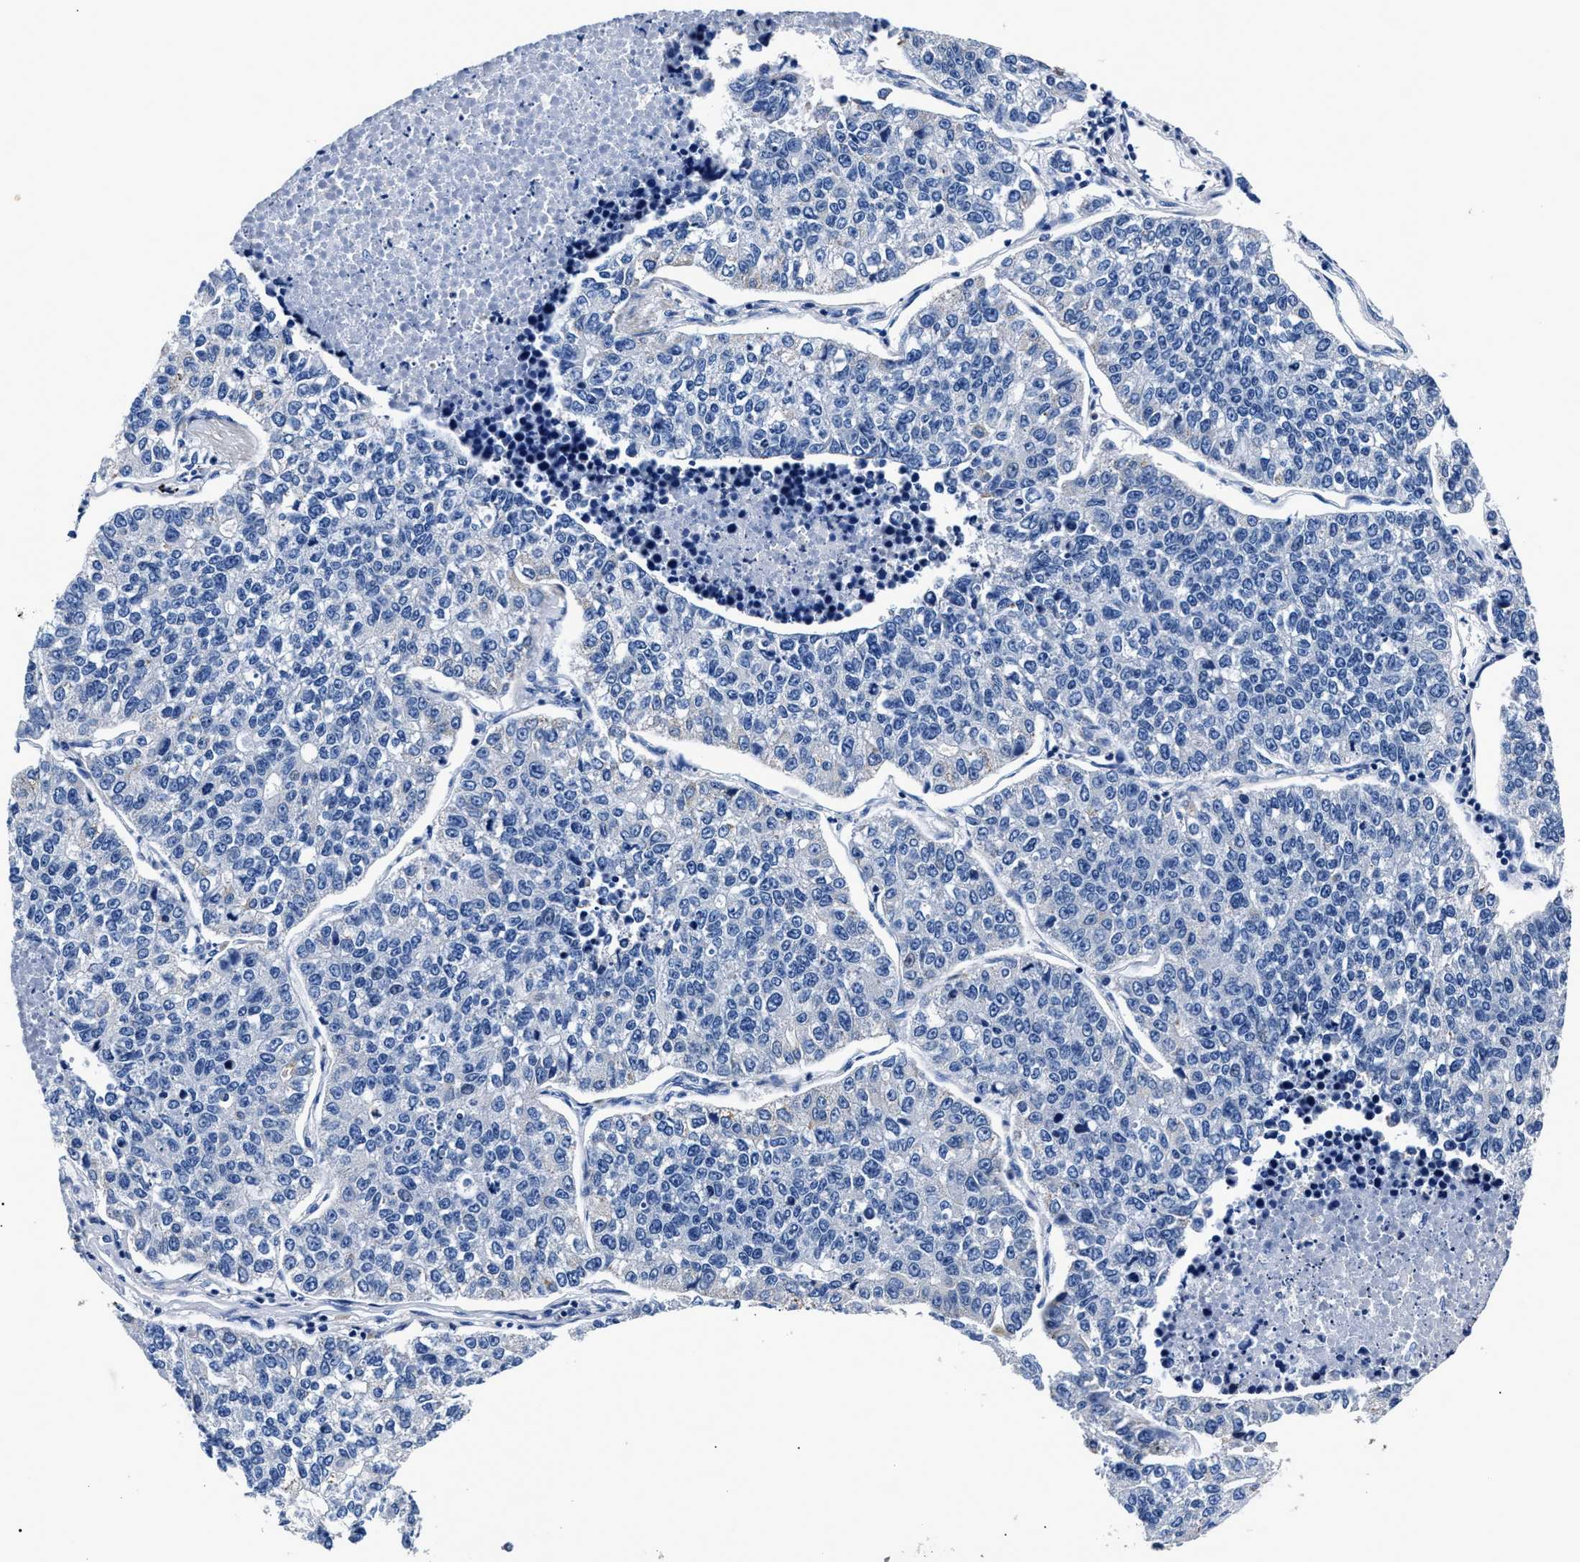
{"staining": {"intensity": "negative", "quantity": "none", "location": "none"}, "tissue": "lung cancer", "cell_type": "Tumor cells", "image_type": "cancer", "snomed": [{"axis": "morphology", "description": "Adenocarcinoma, NOS"}, {"axis": "topography", "description": "Lung"}], "caption": "Immunohistochemistry micrograph of human lung cancer stained for a protein (brown), which demonstrates no positivity in tumor cells. (DAB (3,3'-diaminobenzidine) immunohistochemistry (IHC), high magnification).", "gene": "PHF24", "patient": {"sex": "male", "age": 49}}